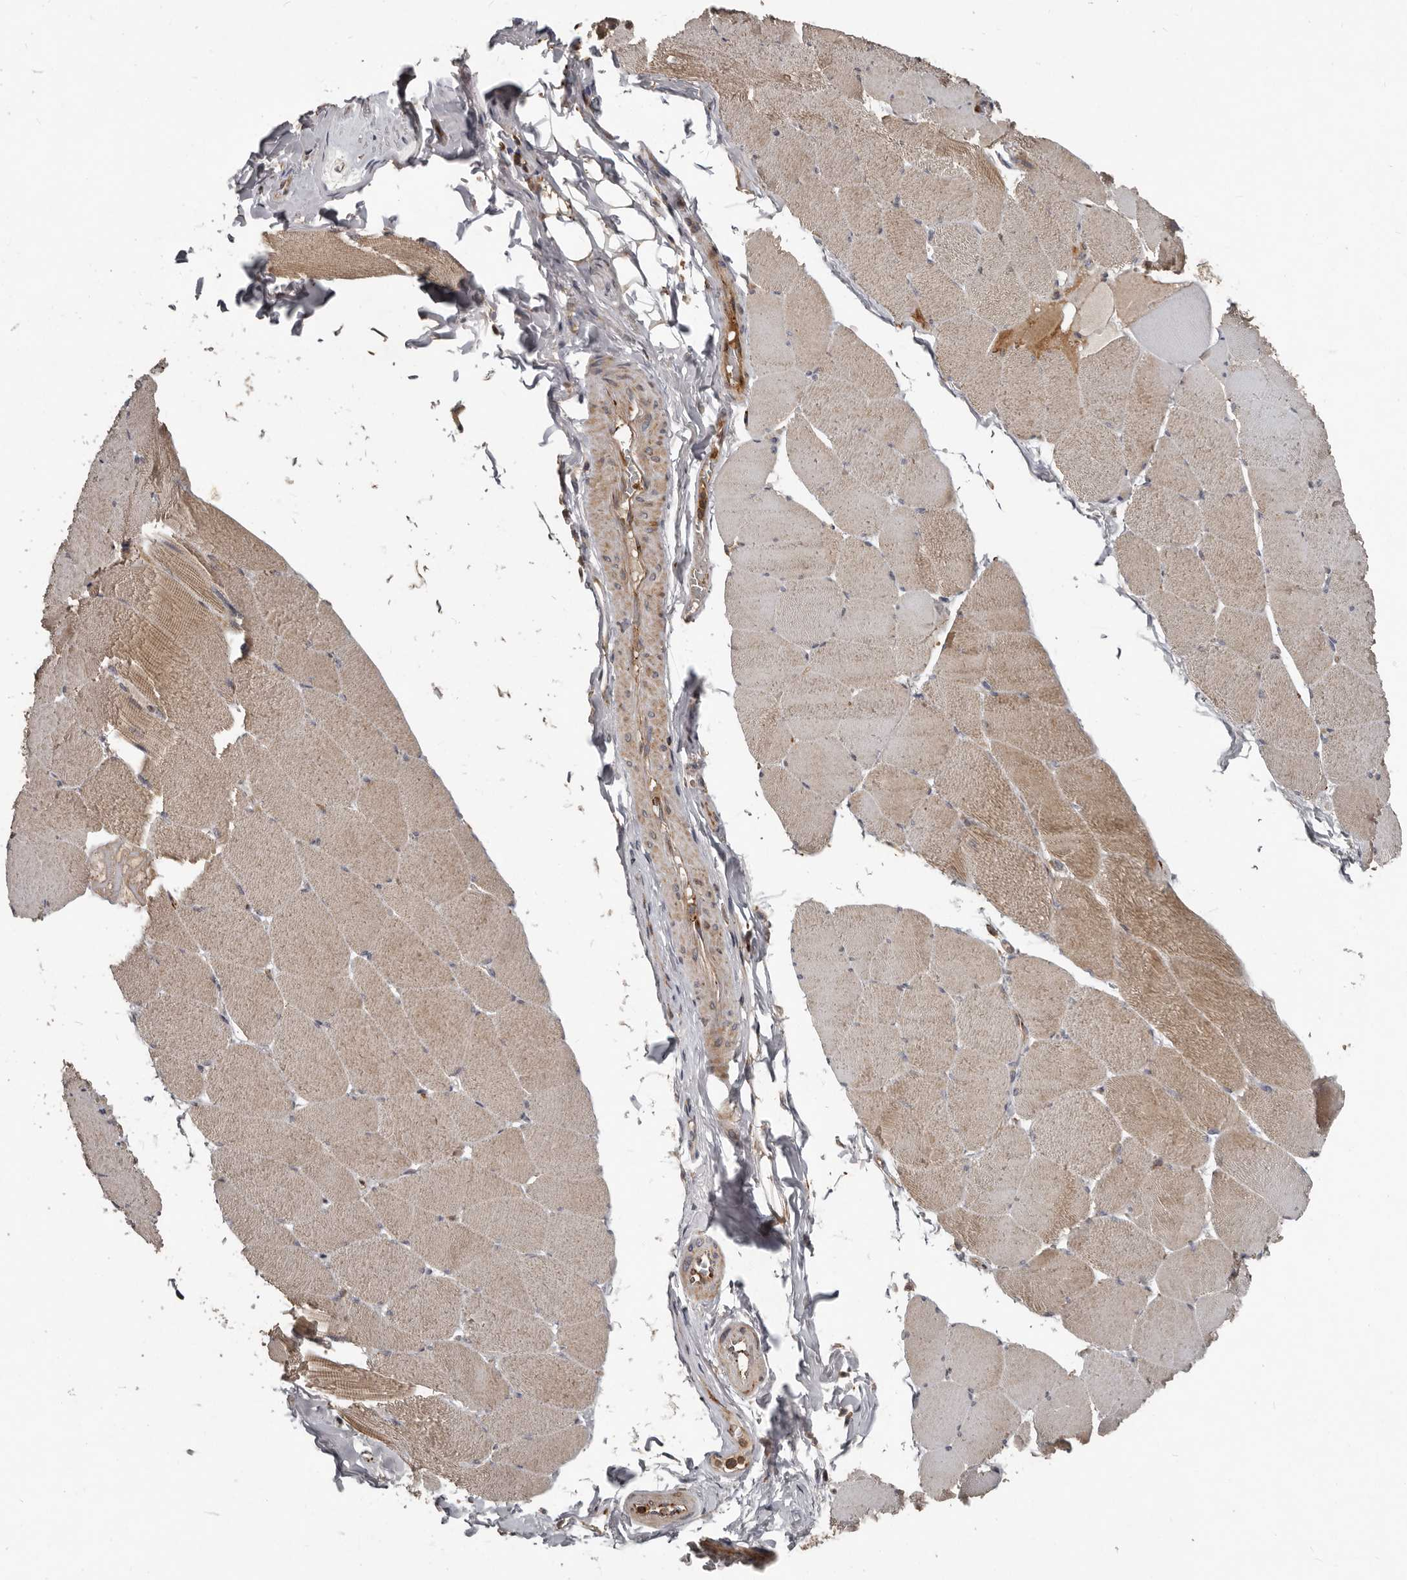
{"staining": {"intensity": "weak", "quantity": "25%-75%", "location": "cytoplasmic/membranous"}, "tissue": "skeletal muscle", "cell_type": "Myocytes", "image_type": "normal", "snomed": [{"axis": "morphology", "description": "Normal tissue, NOS"}, {"axis": "topography", "description": "Skeletal muscle"}], "caption": "IHC histopathology image of benign skeletal muscle stained for a protein (brown), which reveals low levels of weak cytoplasmic/membranous positivity in about 25%-75% of myocytes.", "gene": "FBXO31", "patient": {"sex": "male", "age": 62}}